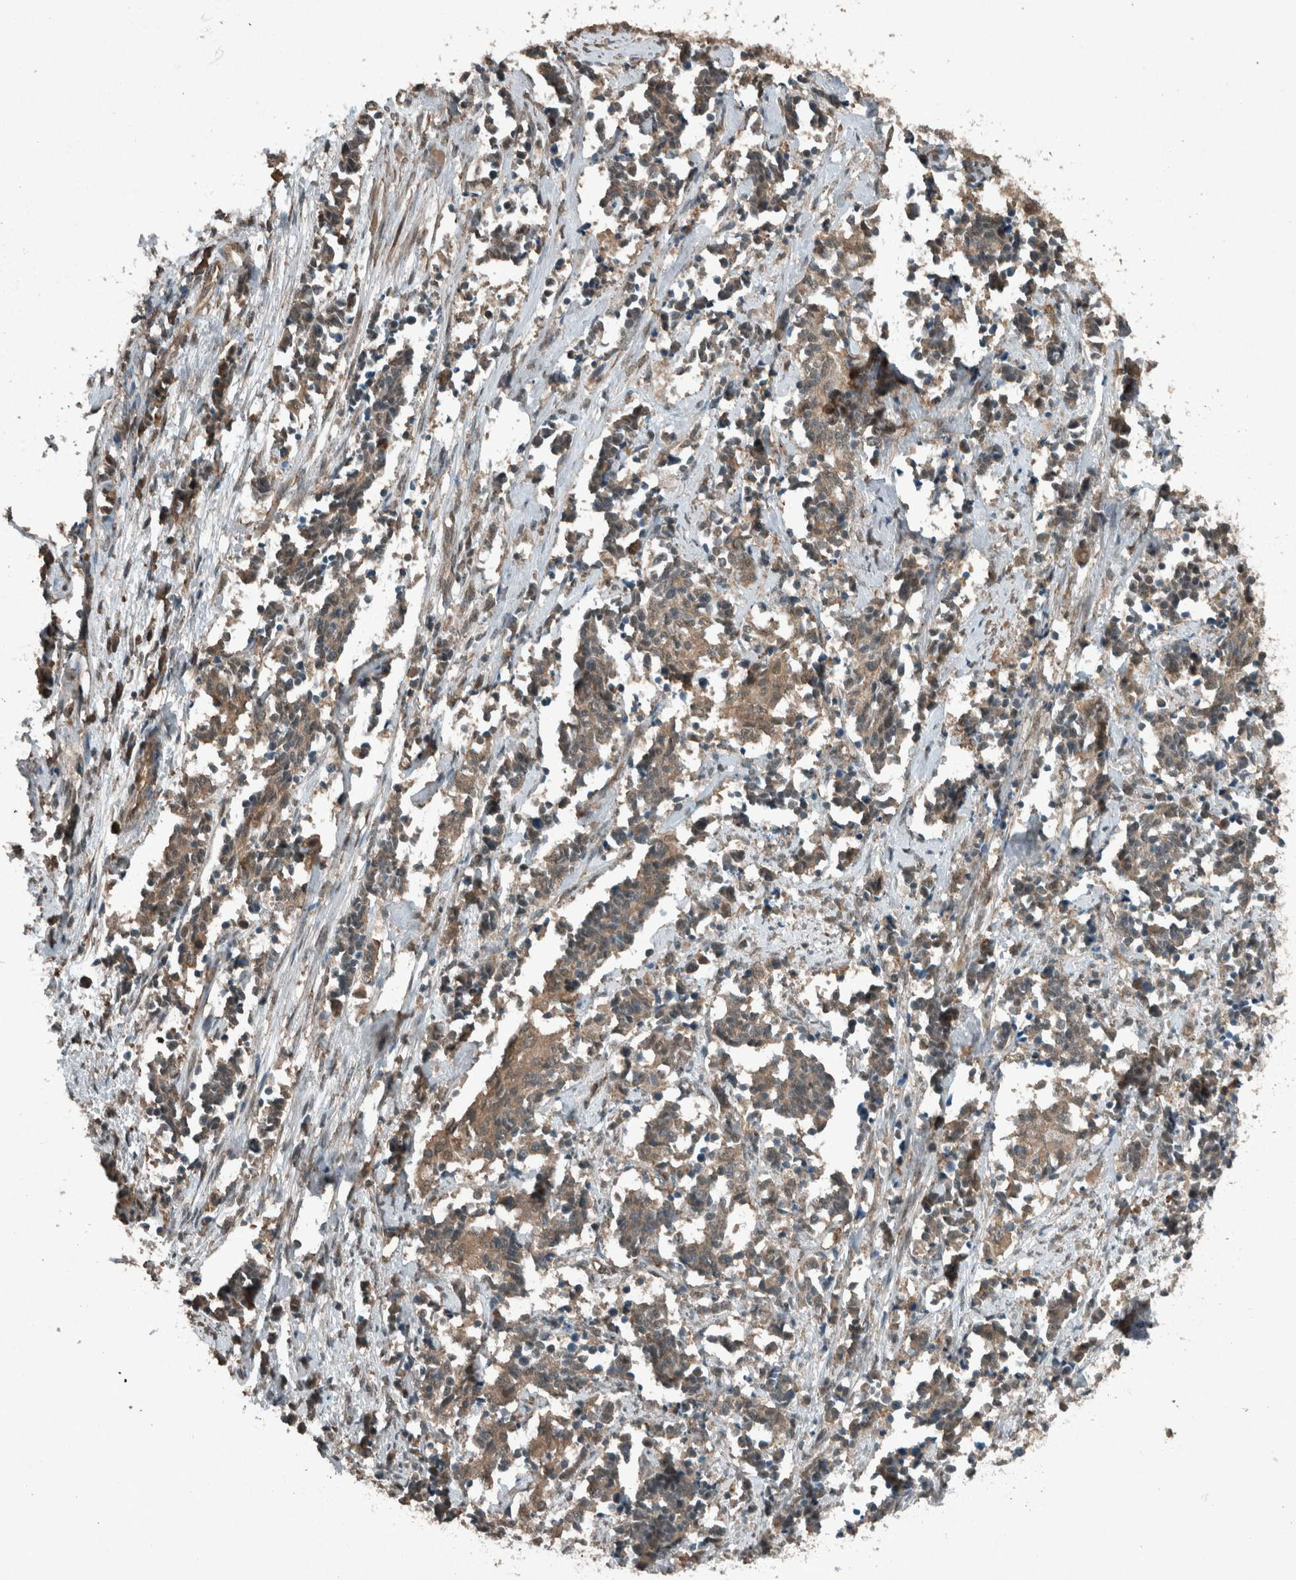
{"staining": {"intensity": "moderate", "quantity": ">75%", "location": "cytoplasmic/membranous,nuclear"}, "tissue": "cervical cancer", "cell_type": "Tumor cells", "image_type": "cancer", "snomed": [{"axis": "morphology", "description": "Squamous cell carcinoma, NOS"}, {"axis": "topography", "description": "Cervix"}], "caption": "There is medium levels of moderate cytoplasmic/membranous and nuclear positivity in tumor cells of squamous cell carcinoma (cervical), as demonstrated by immunohistochemical staining (brown color).", "gene": "ARHGEF12", "patient": {"sex": "female", "age": 35}}